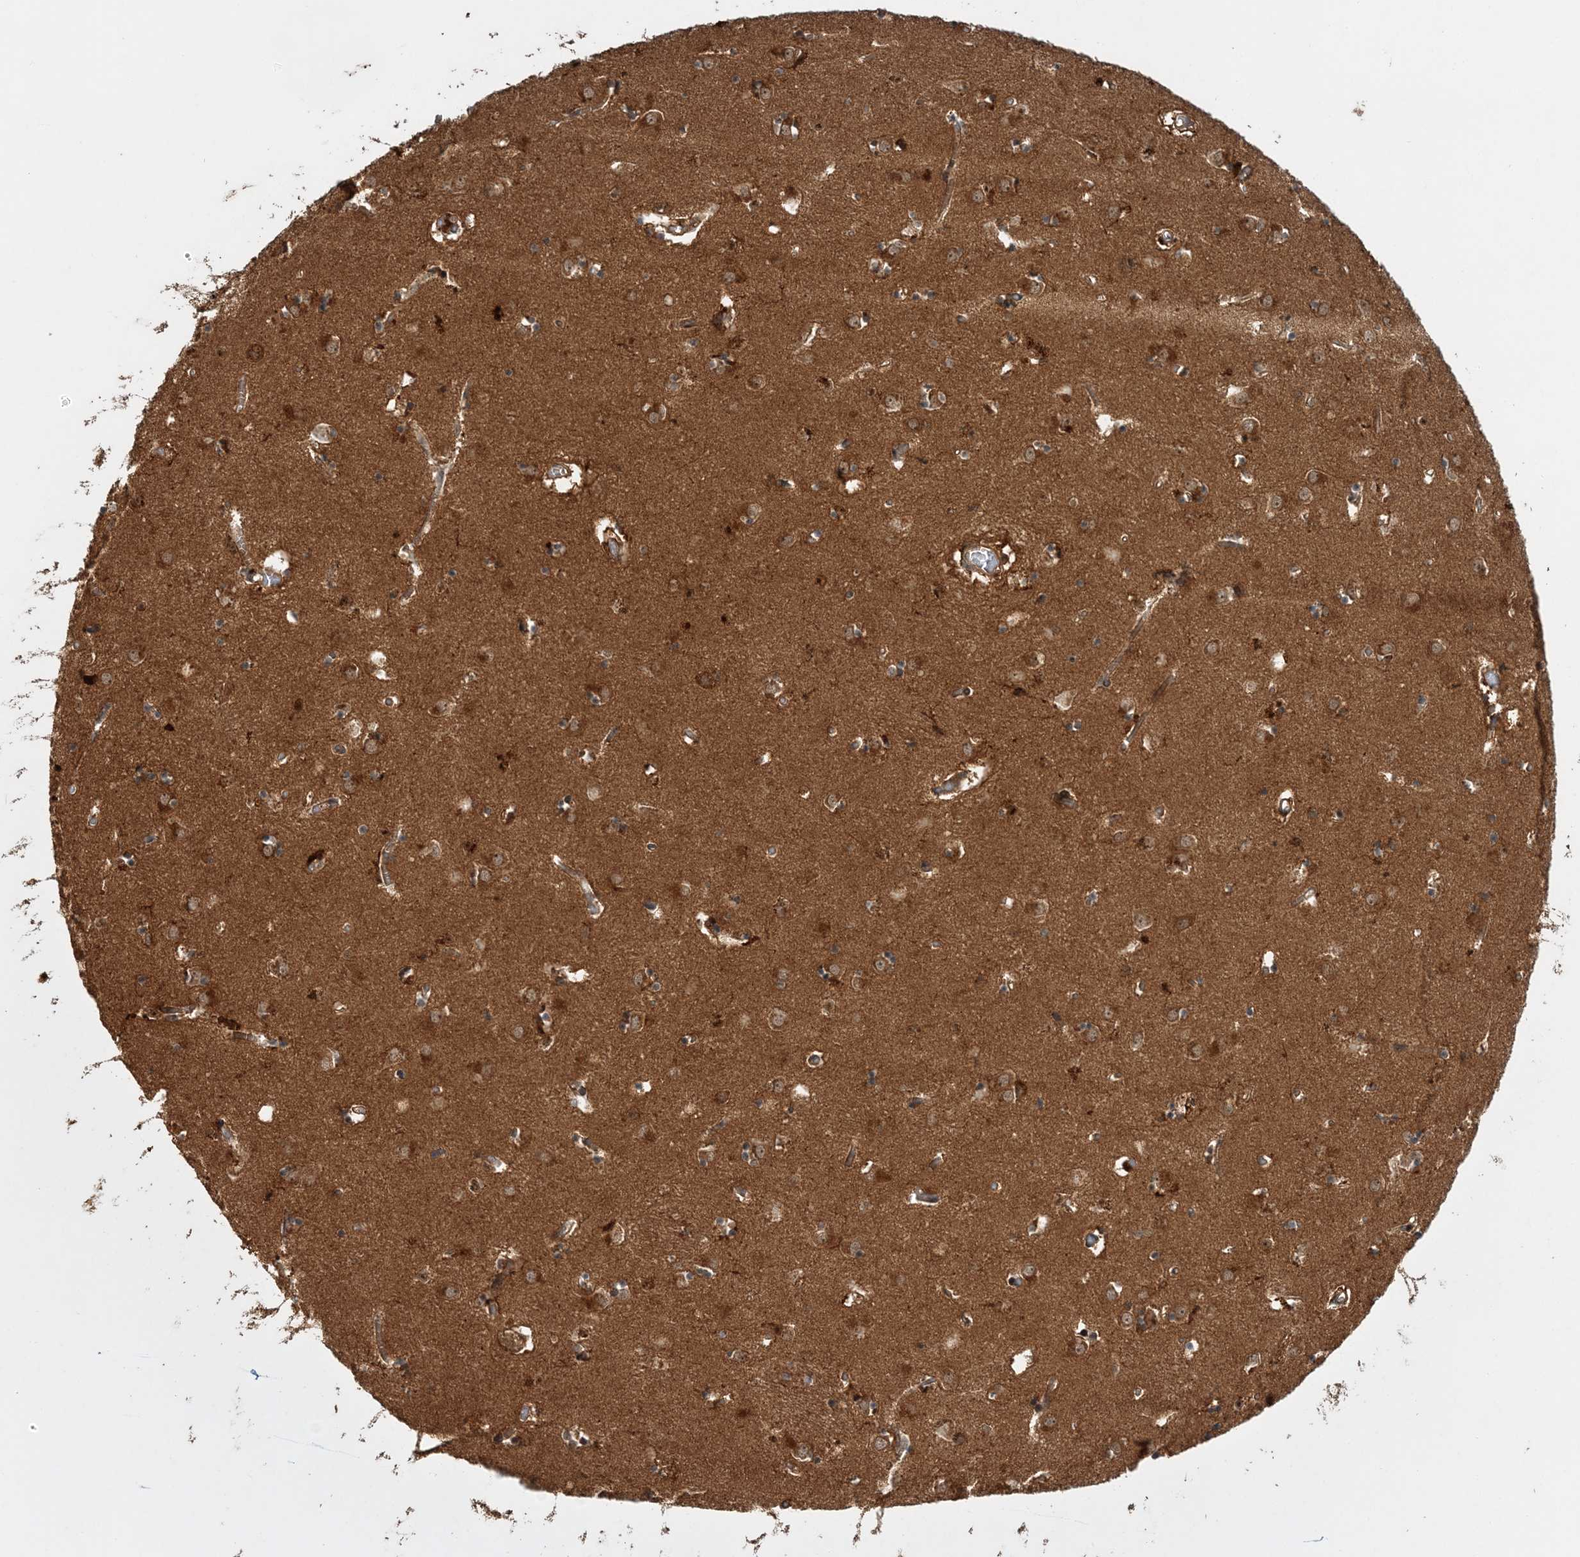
{"staining": {"intensity": "moderate", "quantity": ">75%", "location": "cytoplasmic/membranous,nuclear"}, "tissue": "caudate", "cell_type": "Glial cells", "image_type": "normal", "snomed": [{"axis": "morphology", "description": "Normal tissue, NOS"}, {"axis": "topography", "description": "Lateral ventricle wall"}], "caption": "Glial cells show moderate cytoplasmic/membranous,nuclear expression in approximately >75% of cells in unremarkable caudate. (DAB IHC with brightfield microscopy, high magnification).", "gene": "UBTD2", "patient": {"sex": "male", "age": 70}}